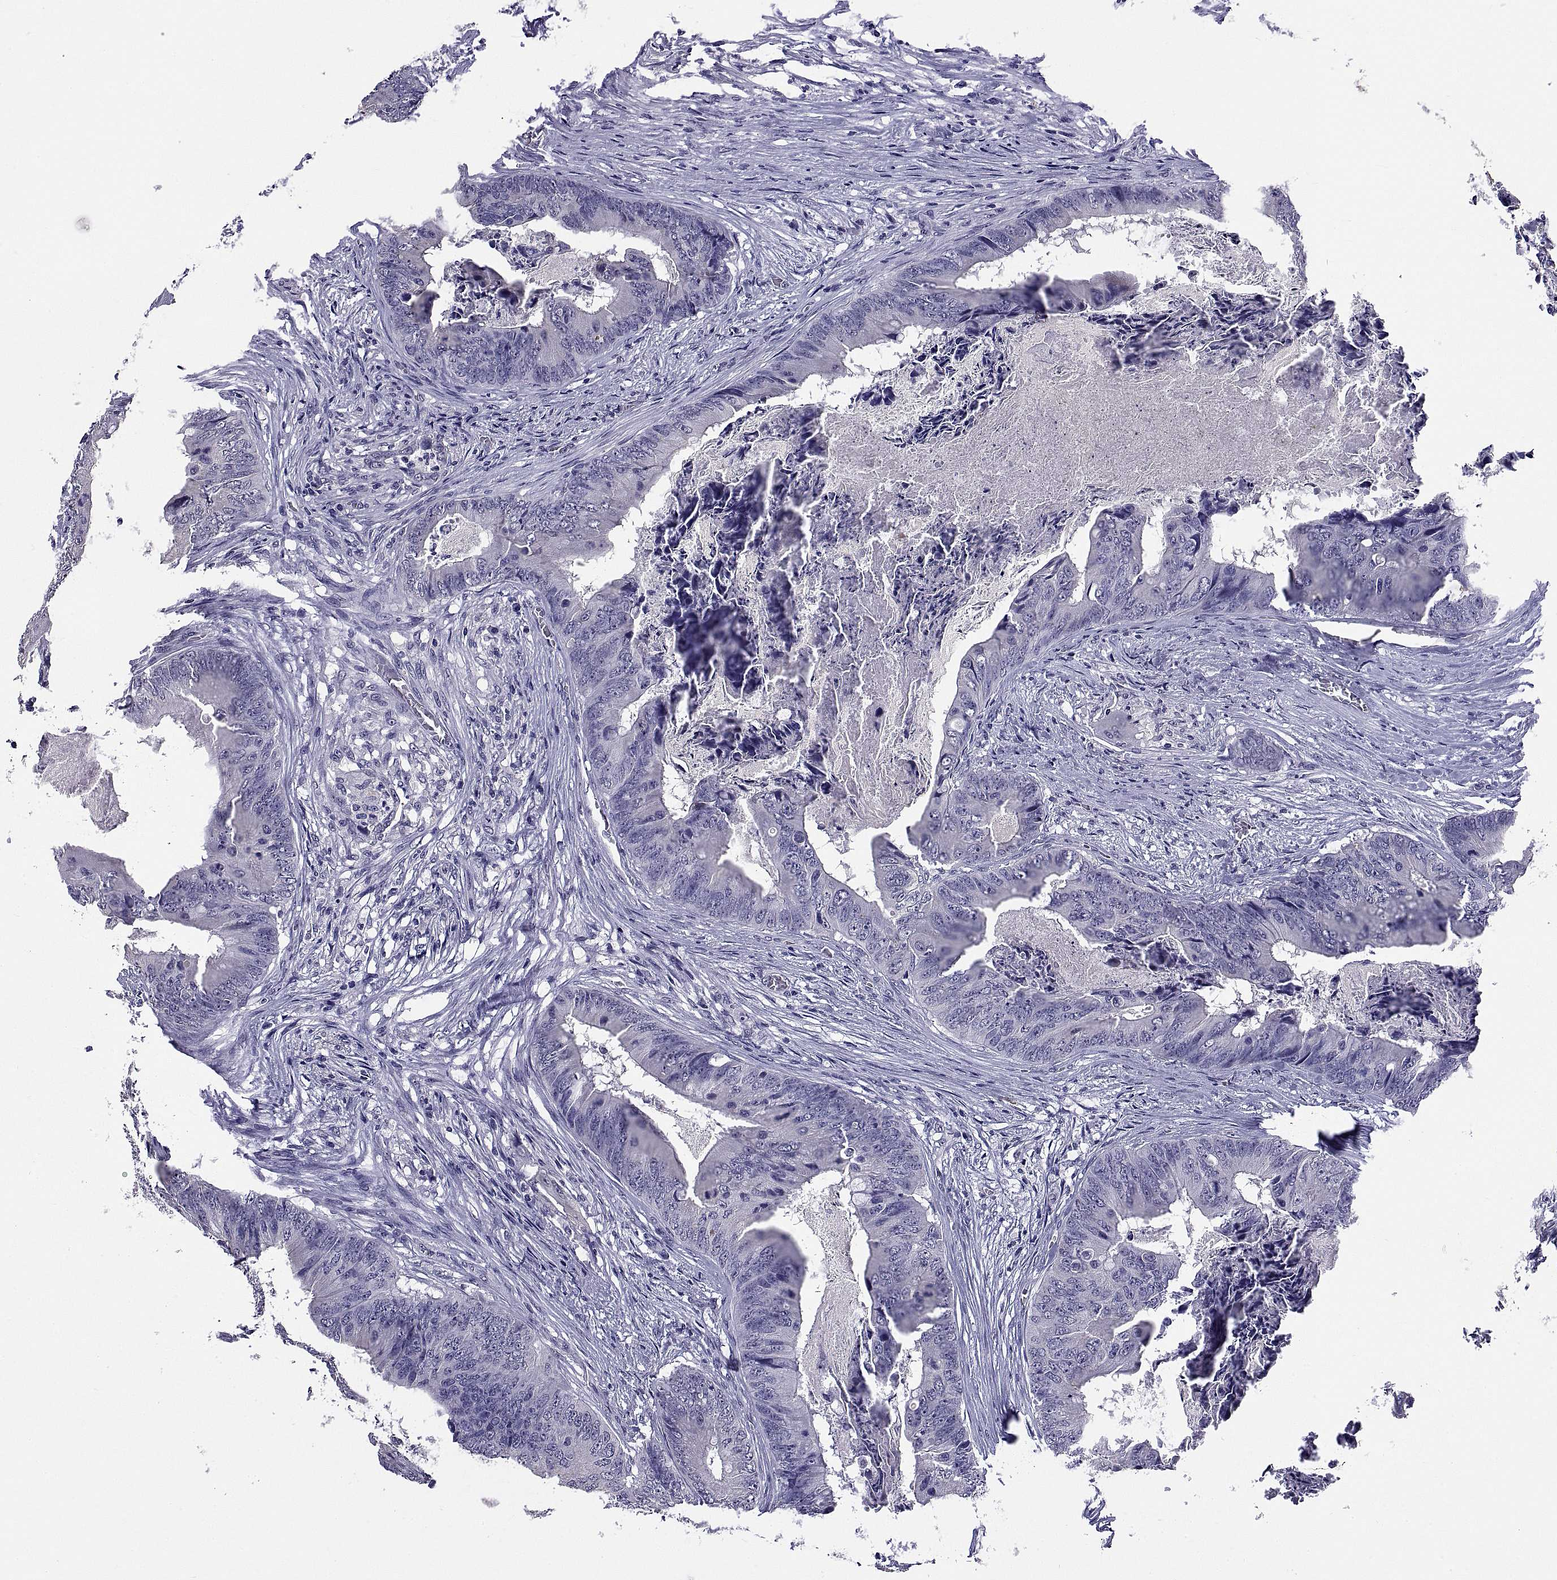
{"staining": {"intensity": "negative", "quantity": "none", "location": "none"}, "tissue": "colorectal cancer", "cell_type": "Tumor cells", "image_type": "cancer", "snomed": [{"axis": "morphology", "description": "Adenocarcinoma, NOS"}, {"axis": "topography", "description": "Colon"}], "caption": "Tumor cells are negative for brown protein staining in colorectal cancer.", "gene": "TGFBR3L", "patient": {"sex": "male", "age": 84}}